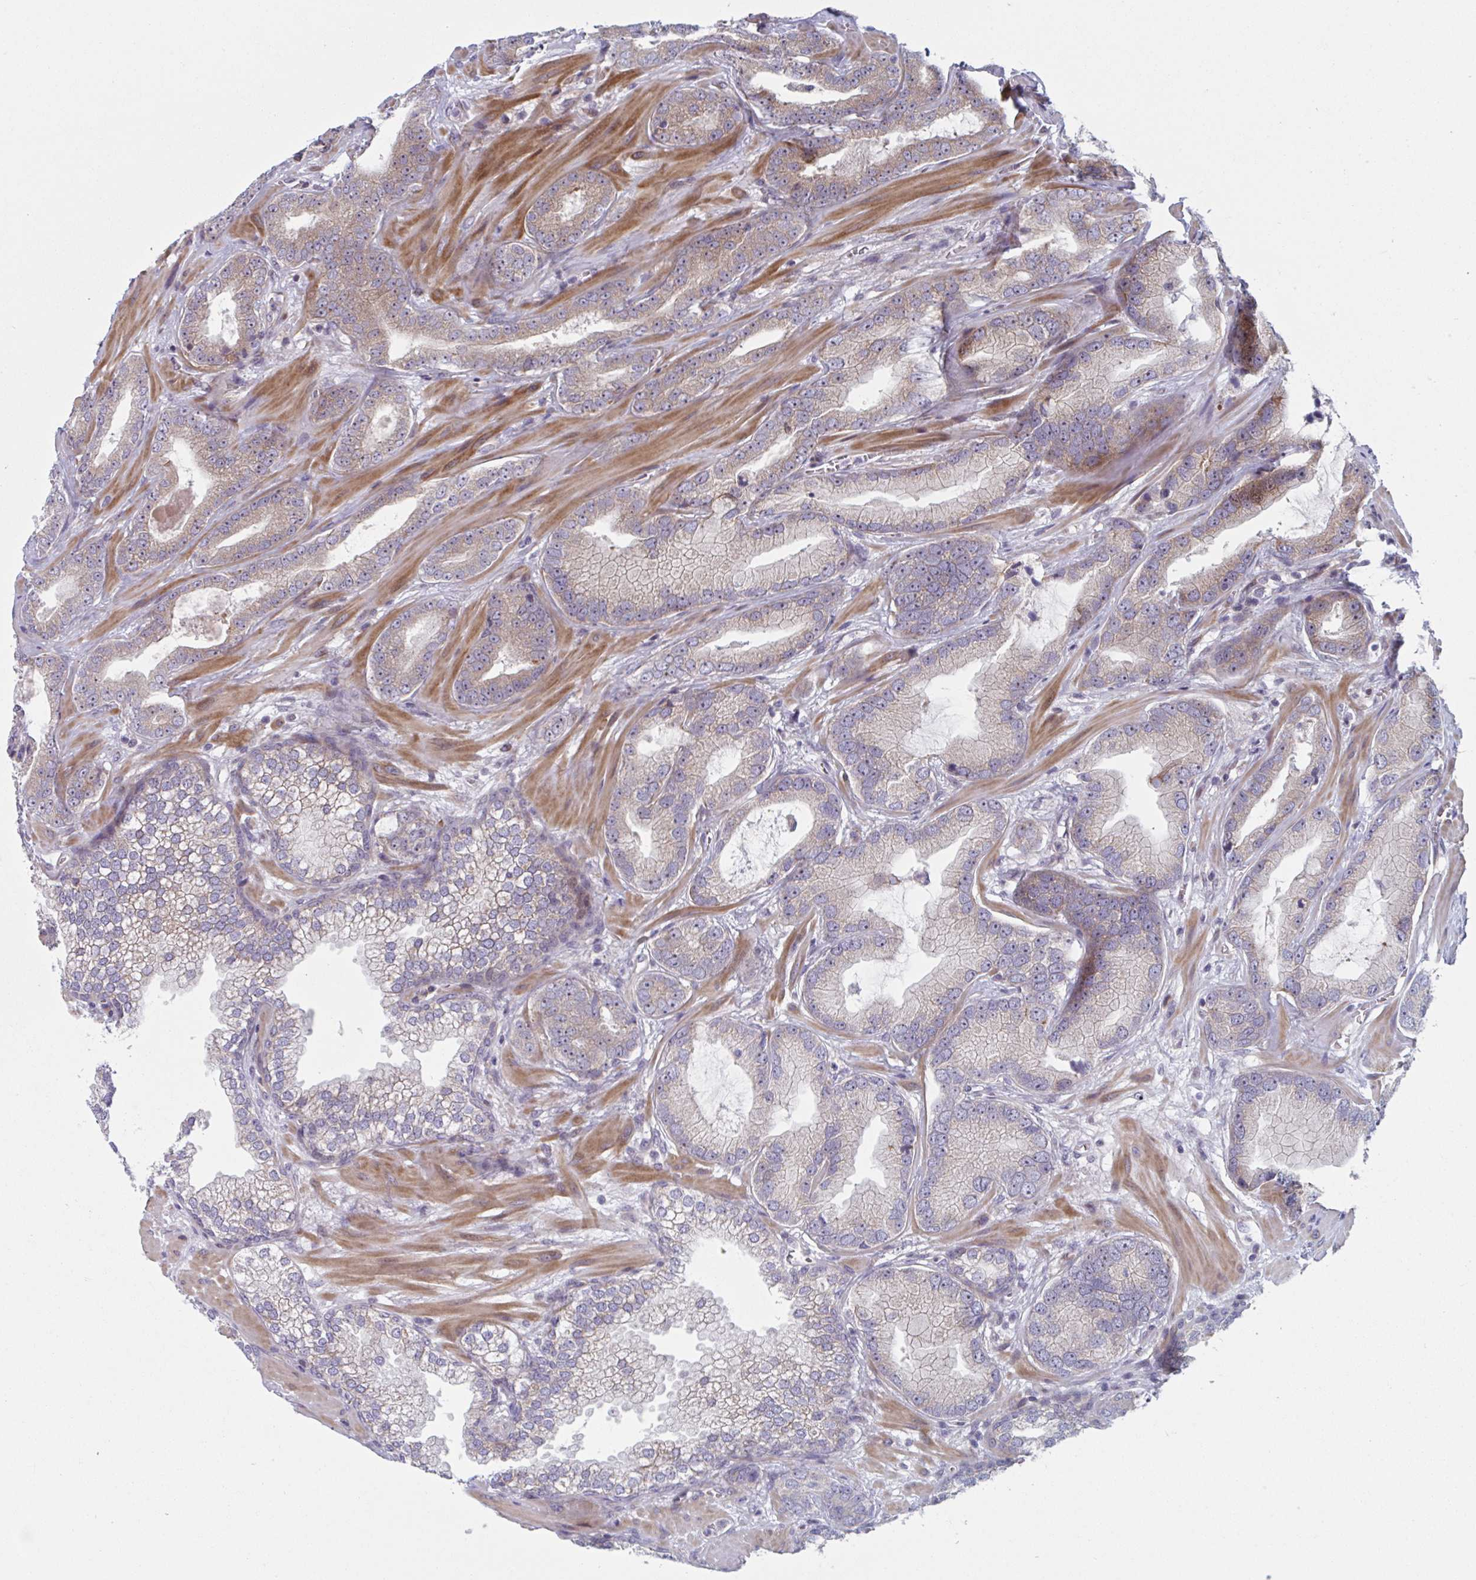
{"staining": {"intensity": "weak", "quantity": "25%-75%", "location": "cytoplasmic/membranous"}, "tissue": "prostate cancer", "cell_type": "Tumor cells", "image_type": "cancer", "snomed": [{"axis": "morphology", "description": "Adenocarcinoma, Low grade"}, {"axis": "topography", "description": "Prostate"}], "caption": "A brown stain highlights weak cytoplasmic/membranous staining of a protein in human adenocarcinoma (low-grade) (prostate) tumor cells.", "gene": "DUXA", "patient": {"sex": "male", "age": 62}}